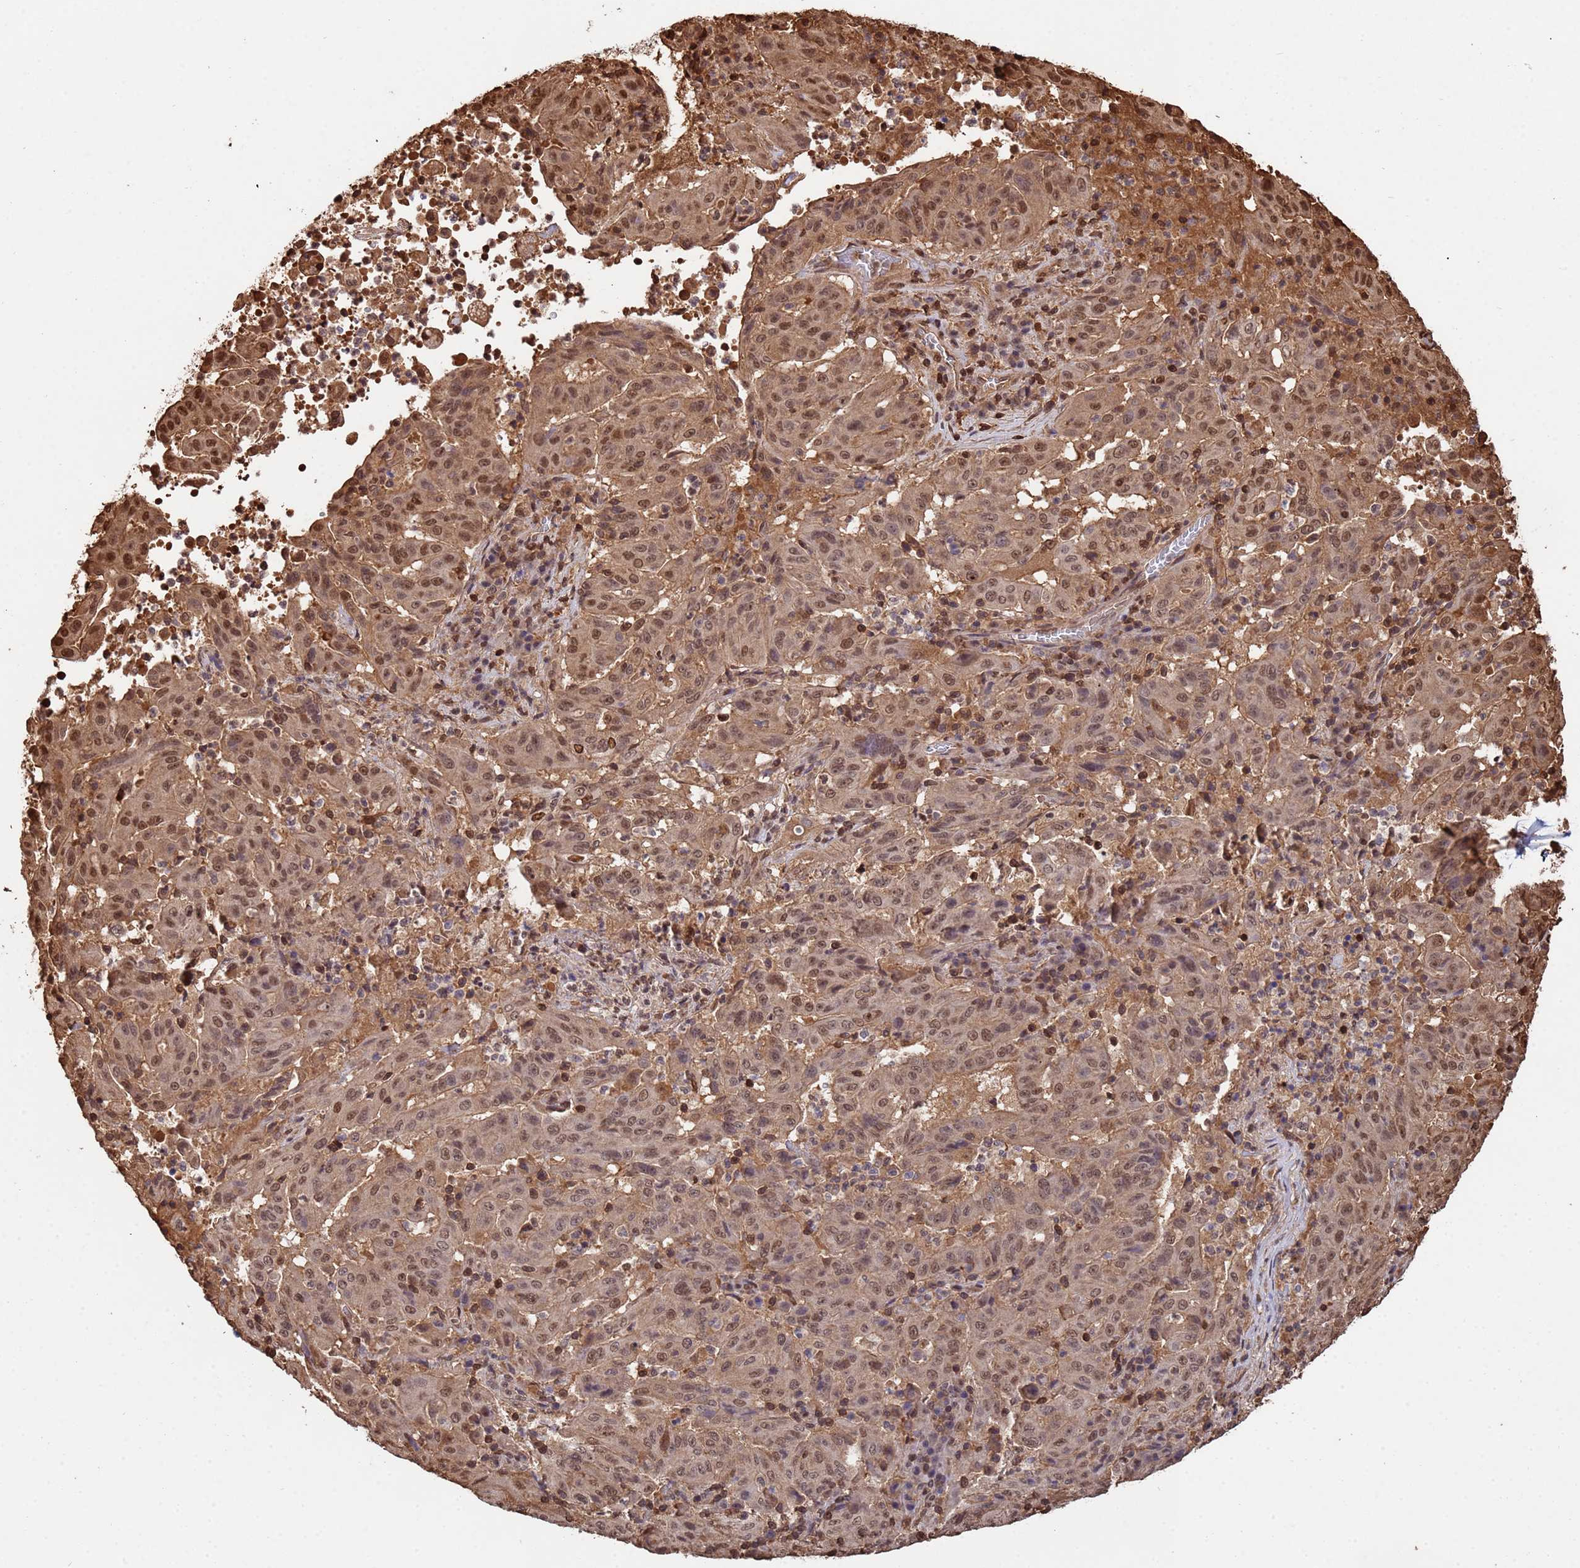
{"staining": {"intensity": "moderate", "quantity": ">75%", "location": "nuclear"}, "tissue": "pancreatic cancer", "cell_type": "Tumor cells", "image_type": "cancer", "snomed": [{"axis": "morphology", "description": "Adenocarcinoma, NOS"}, {"axis": "topography", "description": "Pancreas"}], "caption": "Tumor cells demonstrate moderate nuclear expression in approximately >75% of cells in pancreatic adenocarcinoma.", "gene": "SUMO4", "patient": {"sex": "male", "age": 63}}